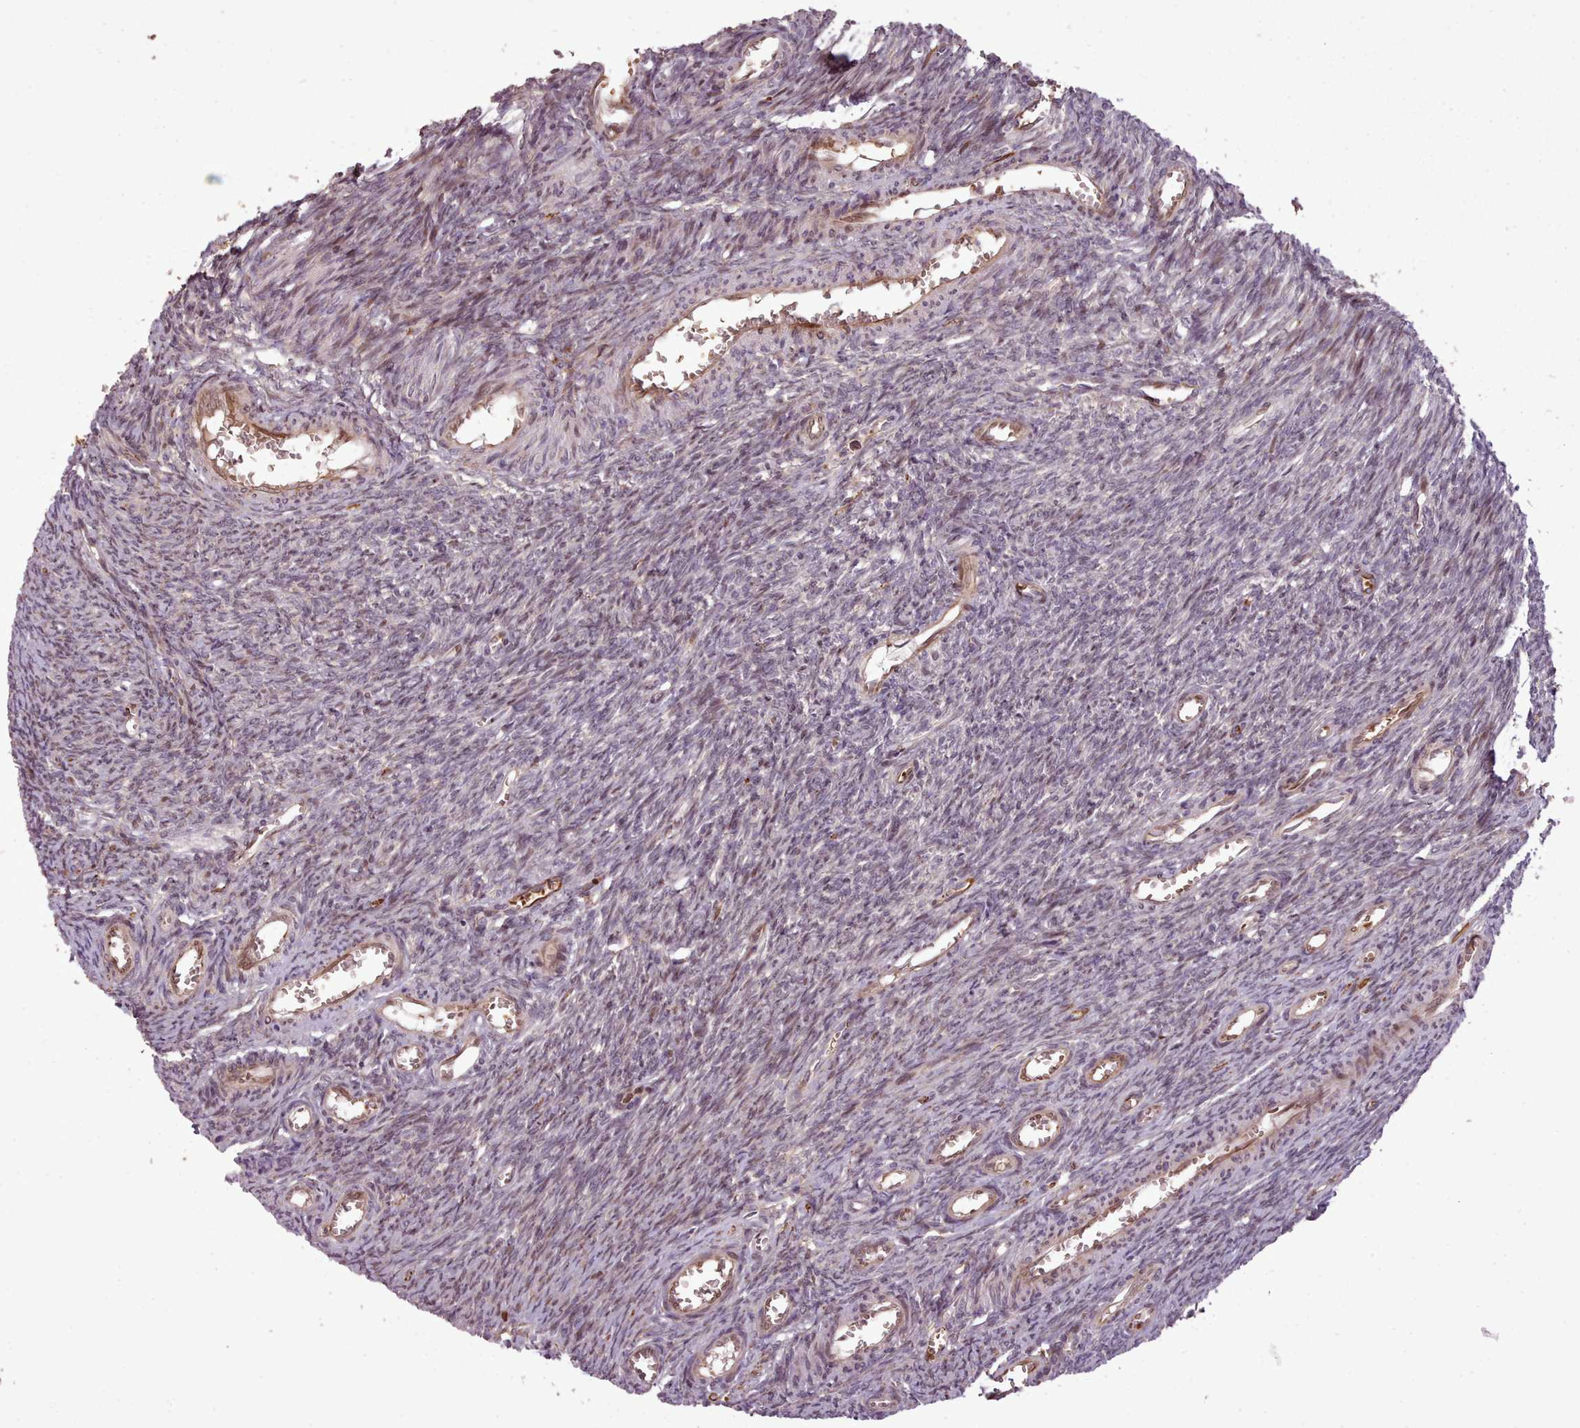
{"staining": {"intensity": "moderate", "quantity": "<25%", "location": "cytoplasmic/membranous"}, "tissue": "ovary", "cell_type": "Ovarian stroma cells", "image_type": "normal", "snomed": [{"axis": "morphology", "description": "Normal tissue, NOS"}, {"axis": "topography", "description": "Ovary"}], "caption": "A micrograph of human ovary stained for a protein reveals moderate cytoplasmic/membranous brown staining in ovarian stroma cells. (Brightfield microscopy of DAB IHC at high magnification).", "gene": "CABP1", "patient": {"sex": "female", "age": 44}}